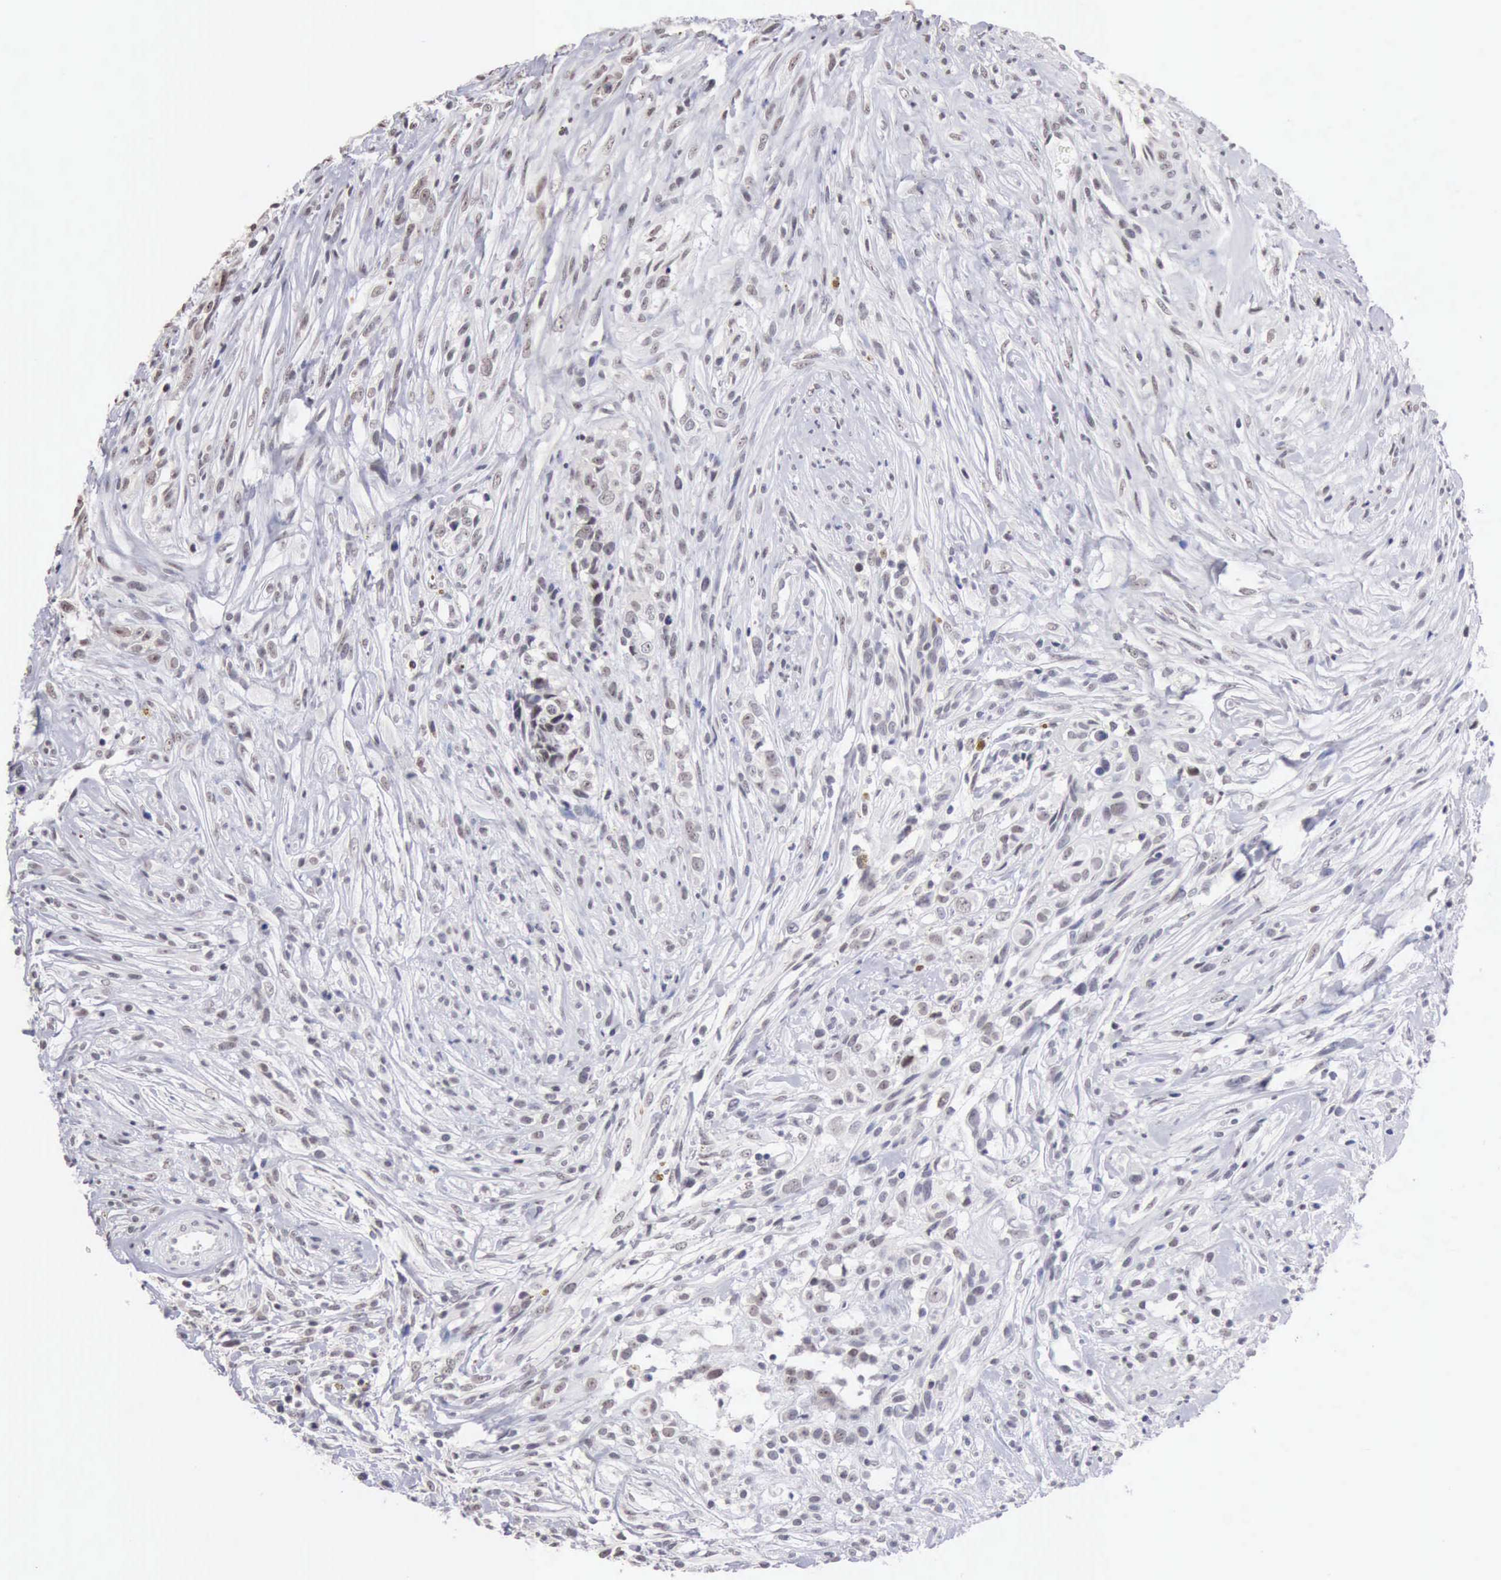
{"staining": {"intensity": "weak", "quantity": "<25%", "location": "nuclear"}, "tissue": "glioma", "cell_type": "Tumor cells", "image_type": "cancer", "snomed": [{"axis": "morphology", "description": "Glioma, malignant, High grade"}, {"axis": "topography", "description": "Brain"}], "caption": "Immunohistochemistry (IHC) image of human malignant high-grade glioma stained for a protein (brown), which reveals no expression in tumor cells.", "gene": "TAF1", "patient": {"sex": "male", "age": 66}}